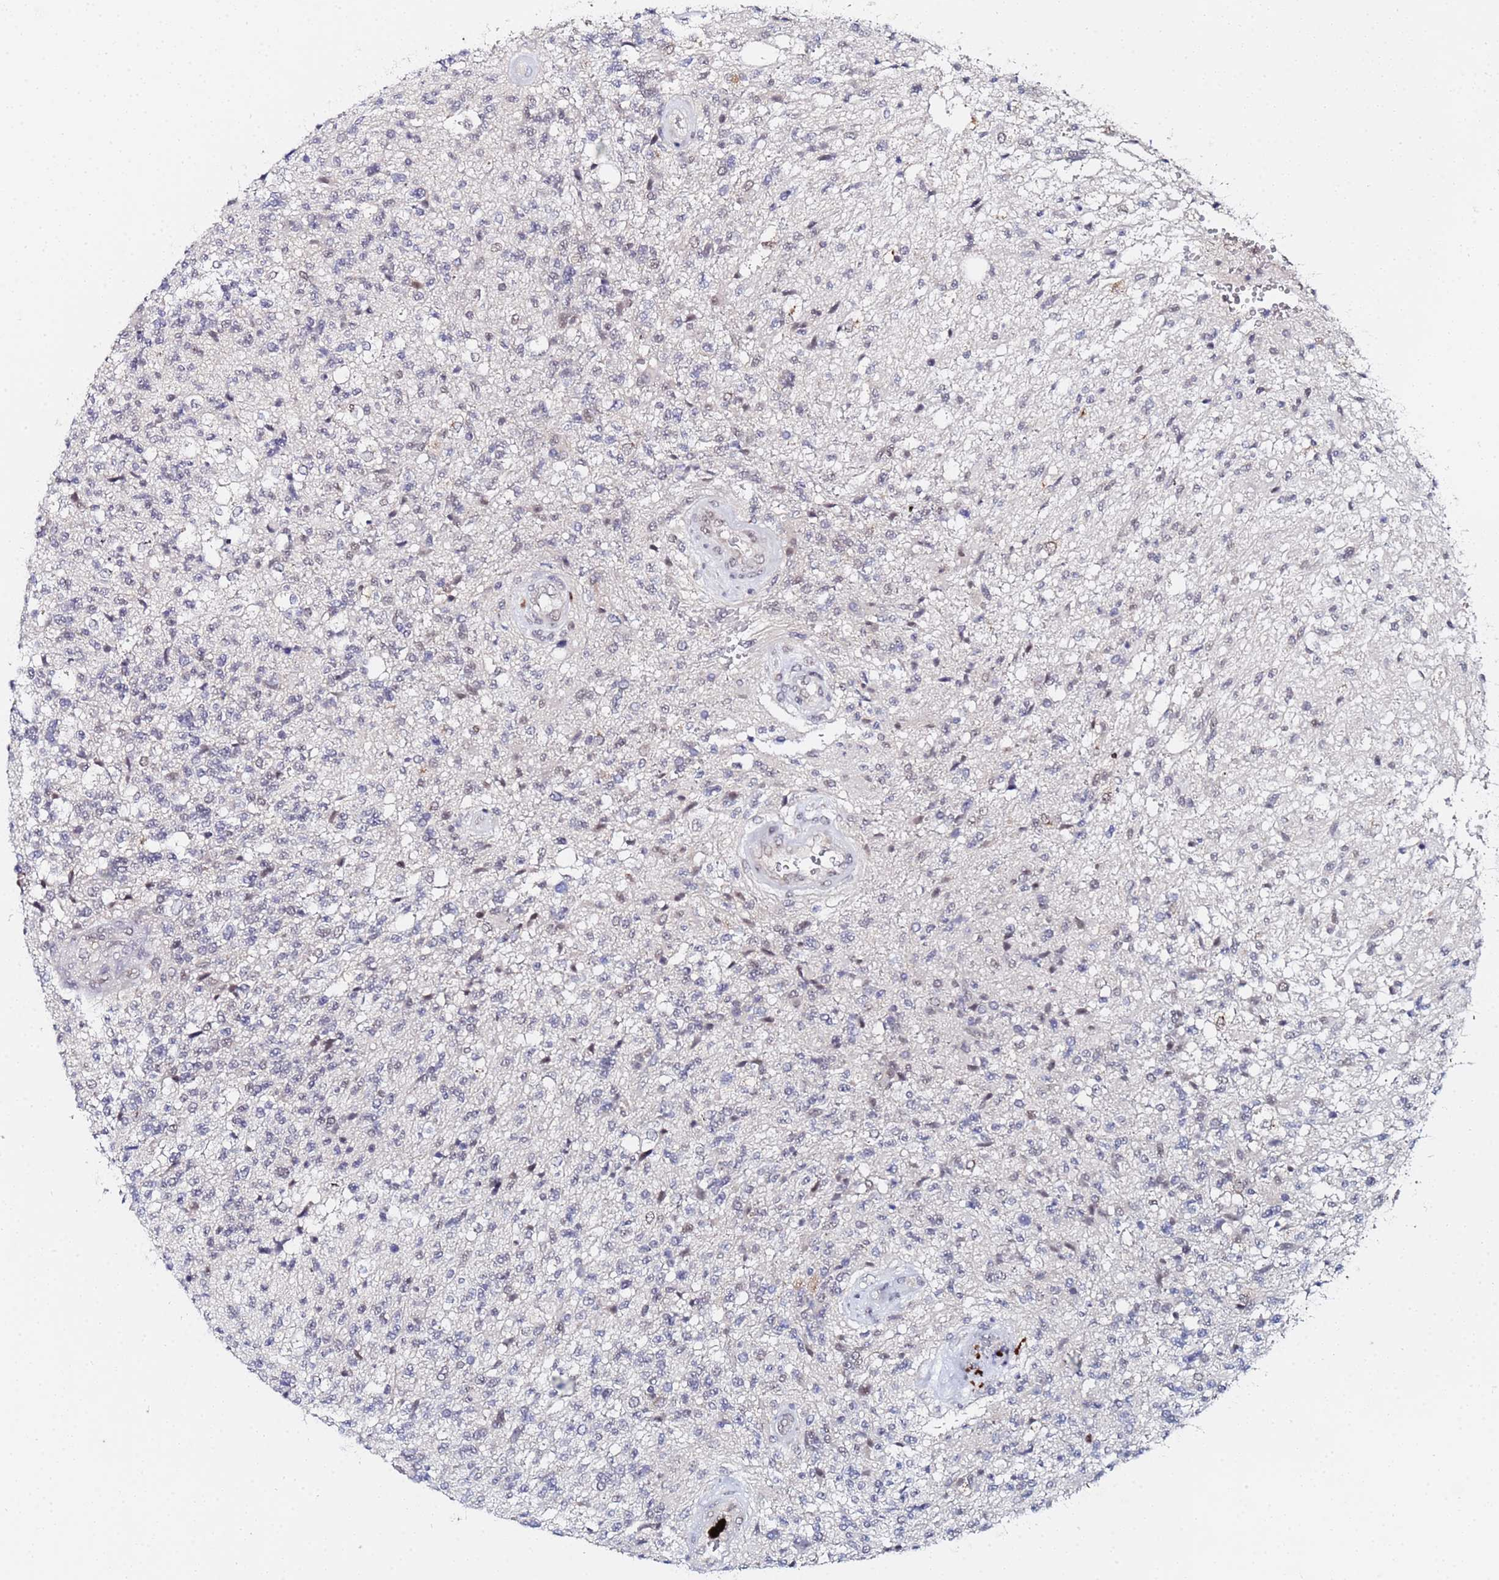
{"staining": {"intensity": "weak", "quantity": "<25%", "location": "nuclear"}, "tissue": "glioma", "cell_type": "Tumor cells", "image_type": "cancer", "snomed": [{"axis": "morphology", "description": "Glioma, malignant, High grade"}, {"axis": "topography", "description": "Brain"}], "caption": "Tumor cells show no significant positivity in glioma.", "gene": "MTCL1", "patient": {"sex": "male", "age": 56}}